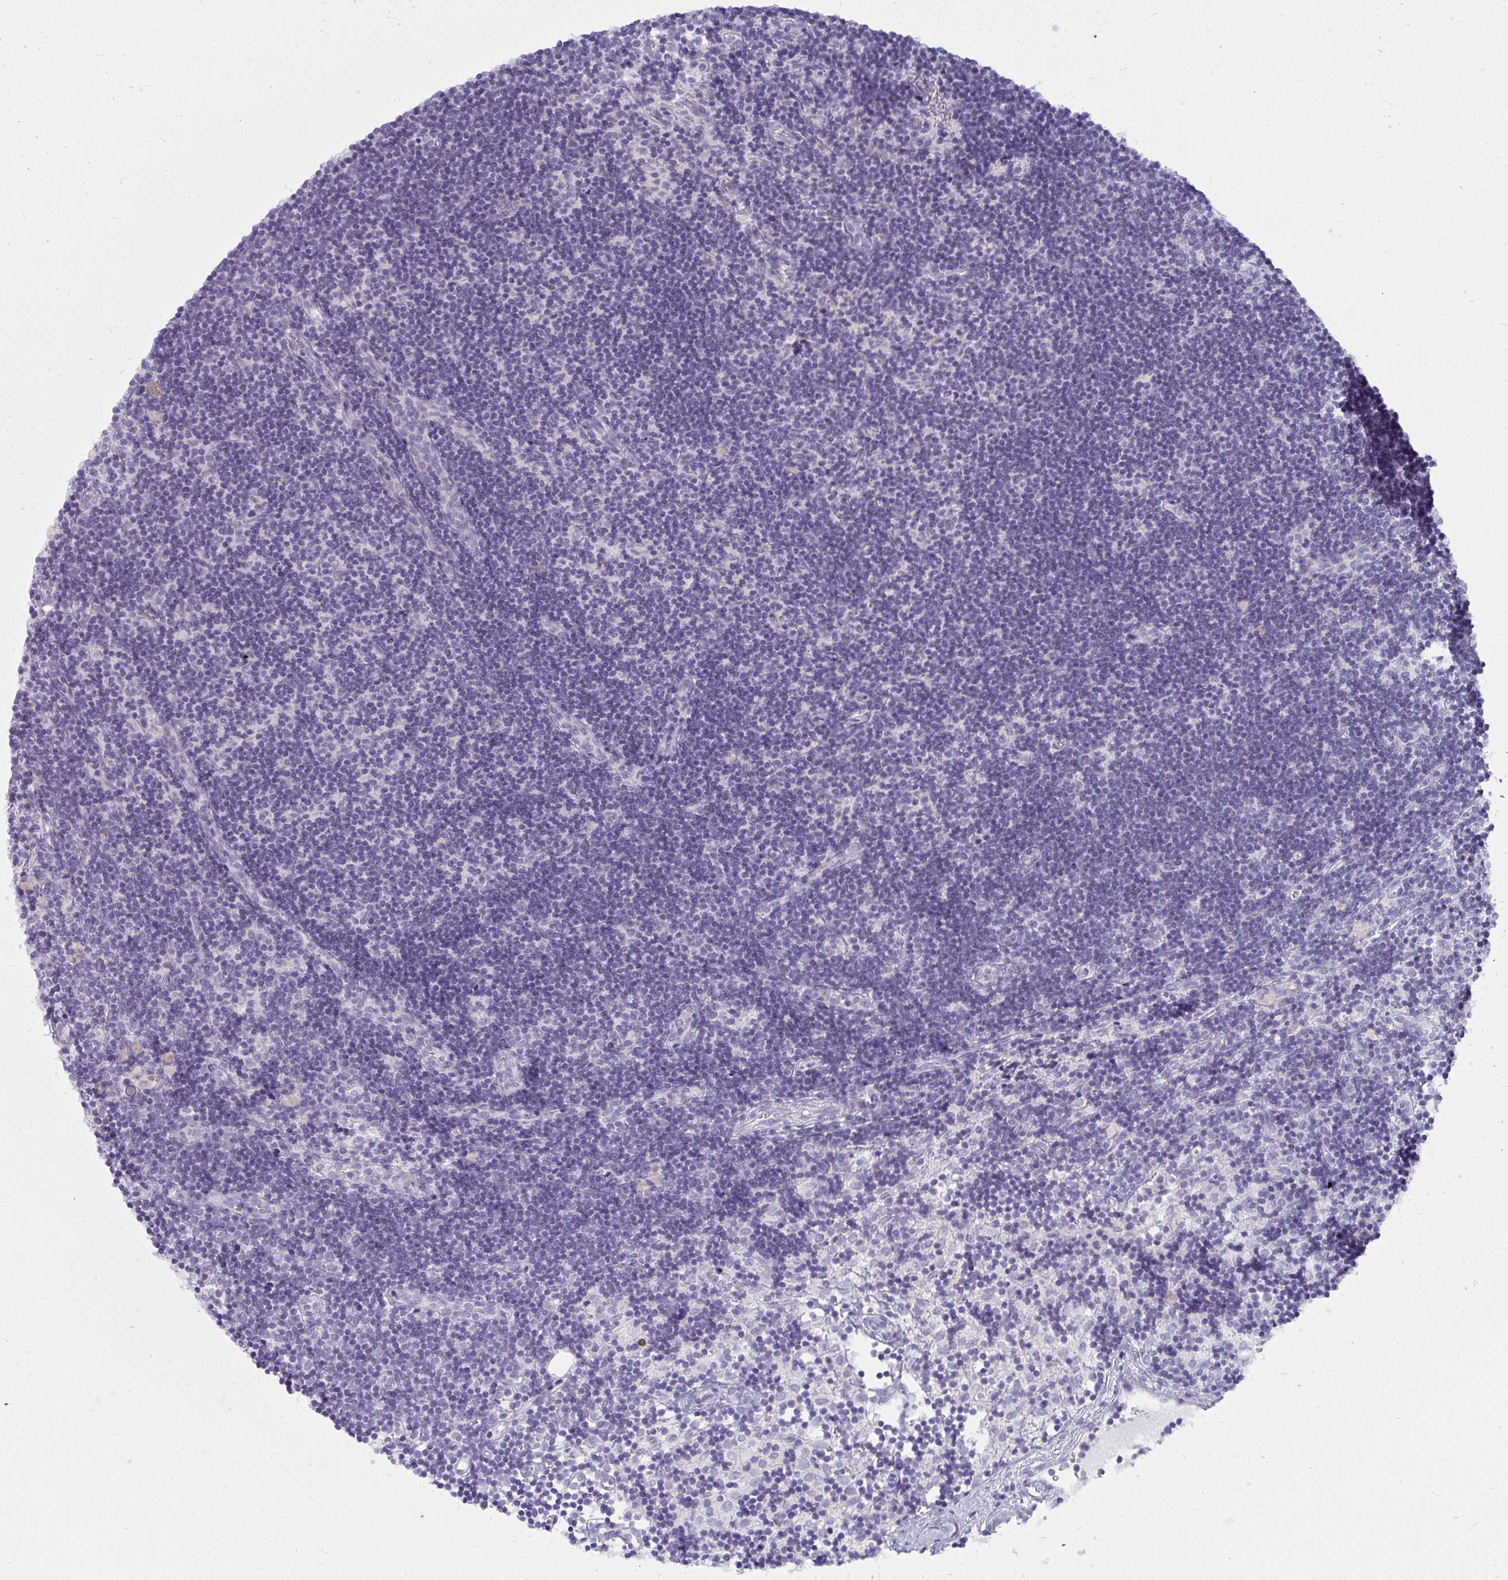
{"staining": {"intensity": "negative", "quantity": "none", "location": "none"}, "tissue": "lymph node", "cell_type": "Germinal center cells", "image_type": "normal", "snomed": [{"axis": "morphology", "description": "Normal tissue, NOS"}, {"axis": "topography", "description": "Lymph node"}], "caption": "Immunohistochemical staining of normal human lymph node shows no significant staining in germinal center cells.", "gene": "UGT3A2", "patient": {"sex": "female", "age": 31}}